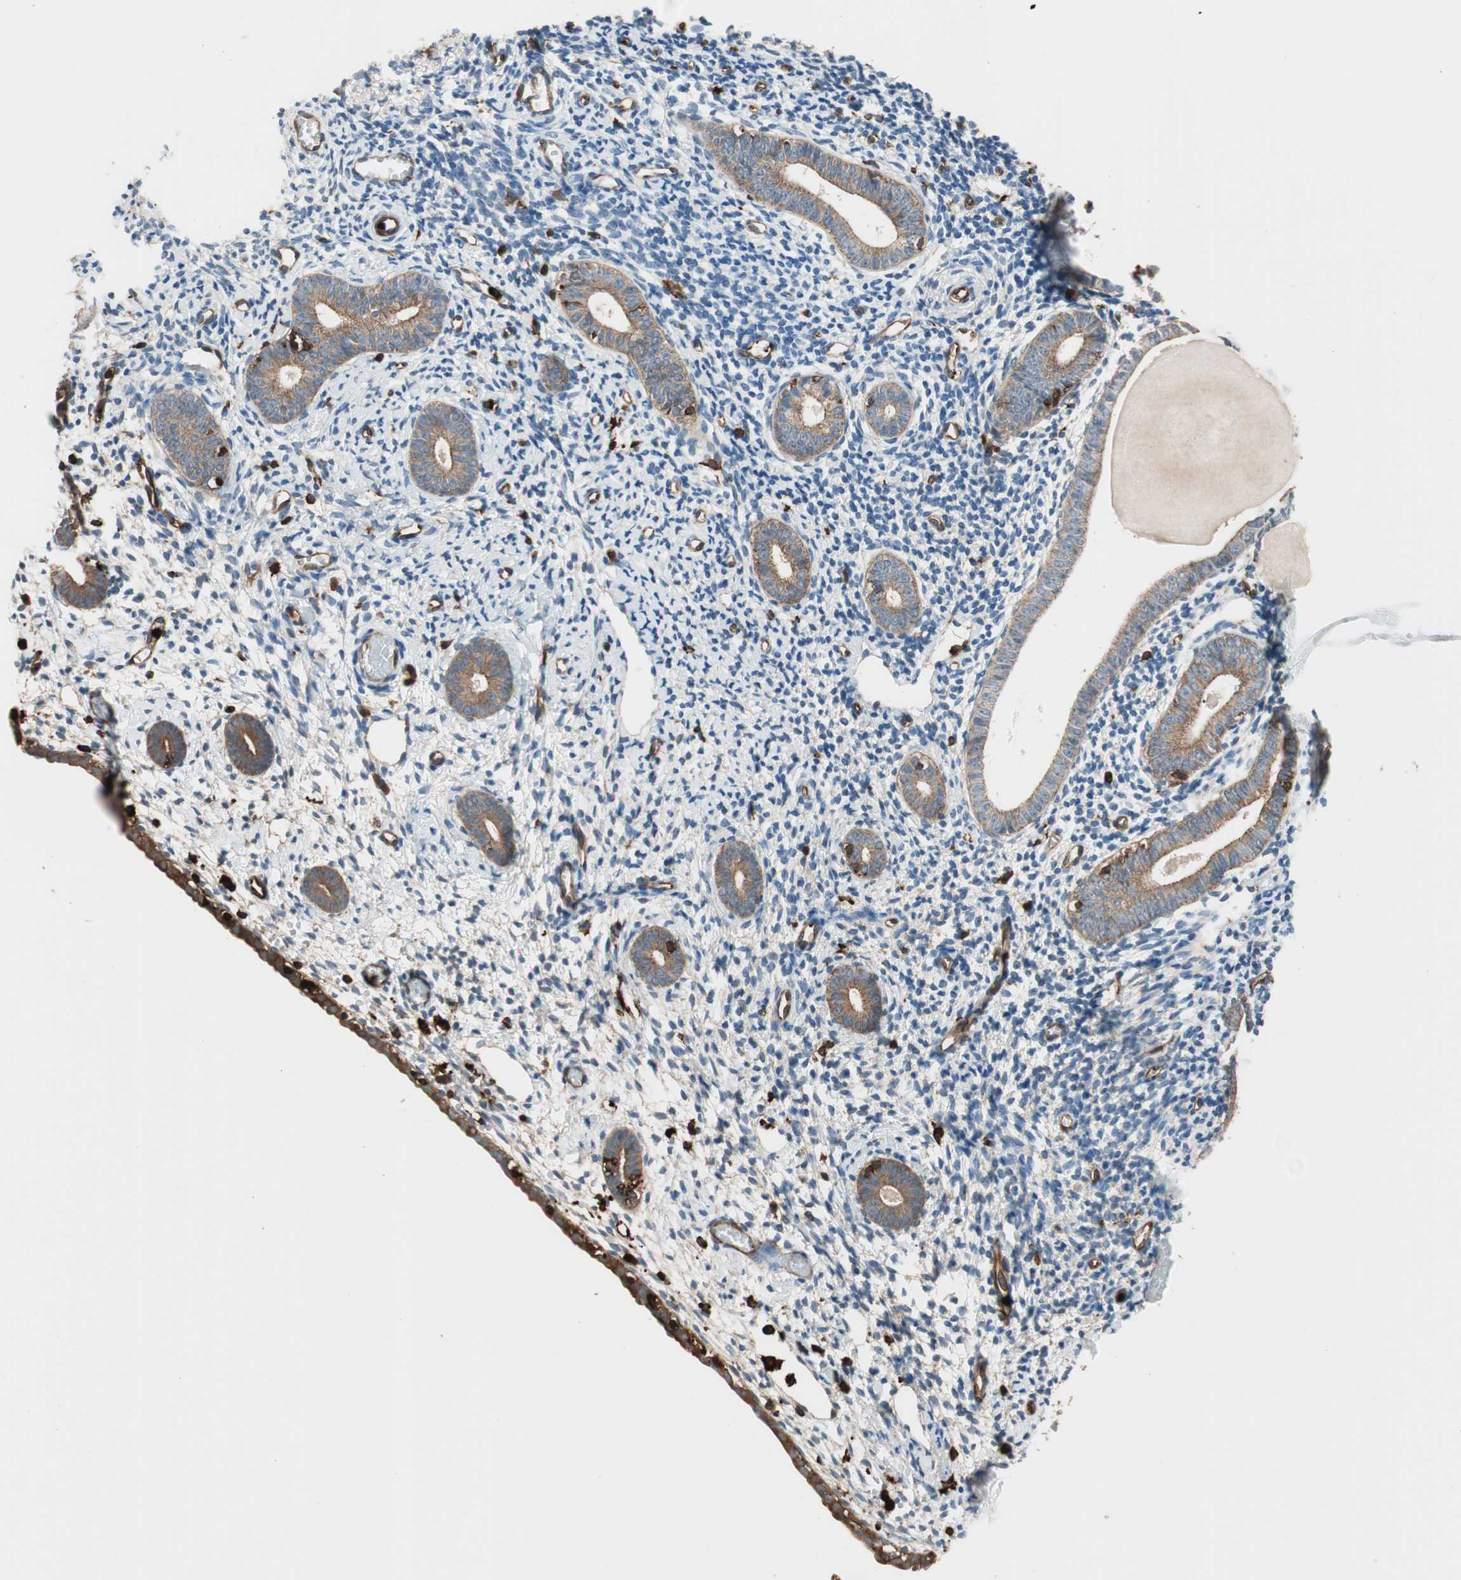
{"staining": {"intensity": "moderate", "quantity": "<25%", "location": "cytoplasmic/membranous"}, "tissue": "endometrium", "cell_type": "Cells in endometrial stroma", "image_type": "normal", "snomed": [{"axis": "morphology", "description": "Normal tissue, NOS"}, {"axis": "topography", "description": "Endometrium"}], "caption": "The immunohistochemical stain highlights moderate cytoplasmic/membranous expression in cells in endometrial stroma of normal endometrium. Nuclei are stained in blue.", "gene": "VASP", "patient": {"sex": "female", "age": 71}}